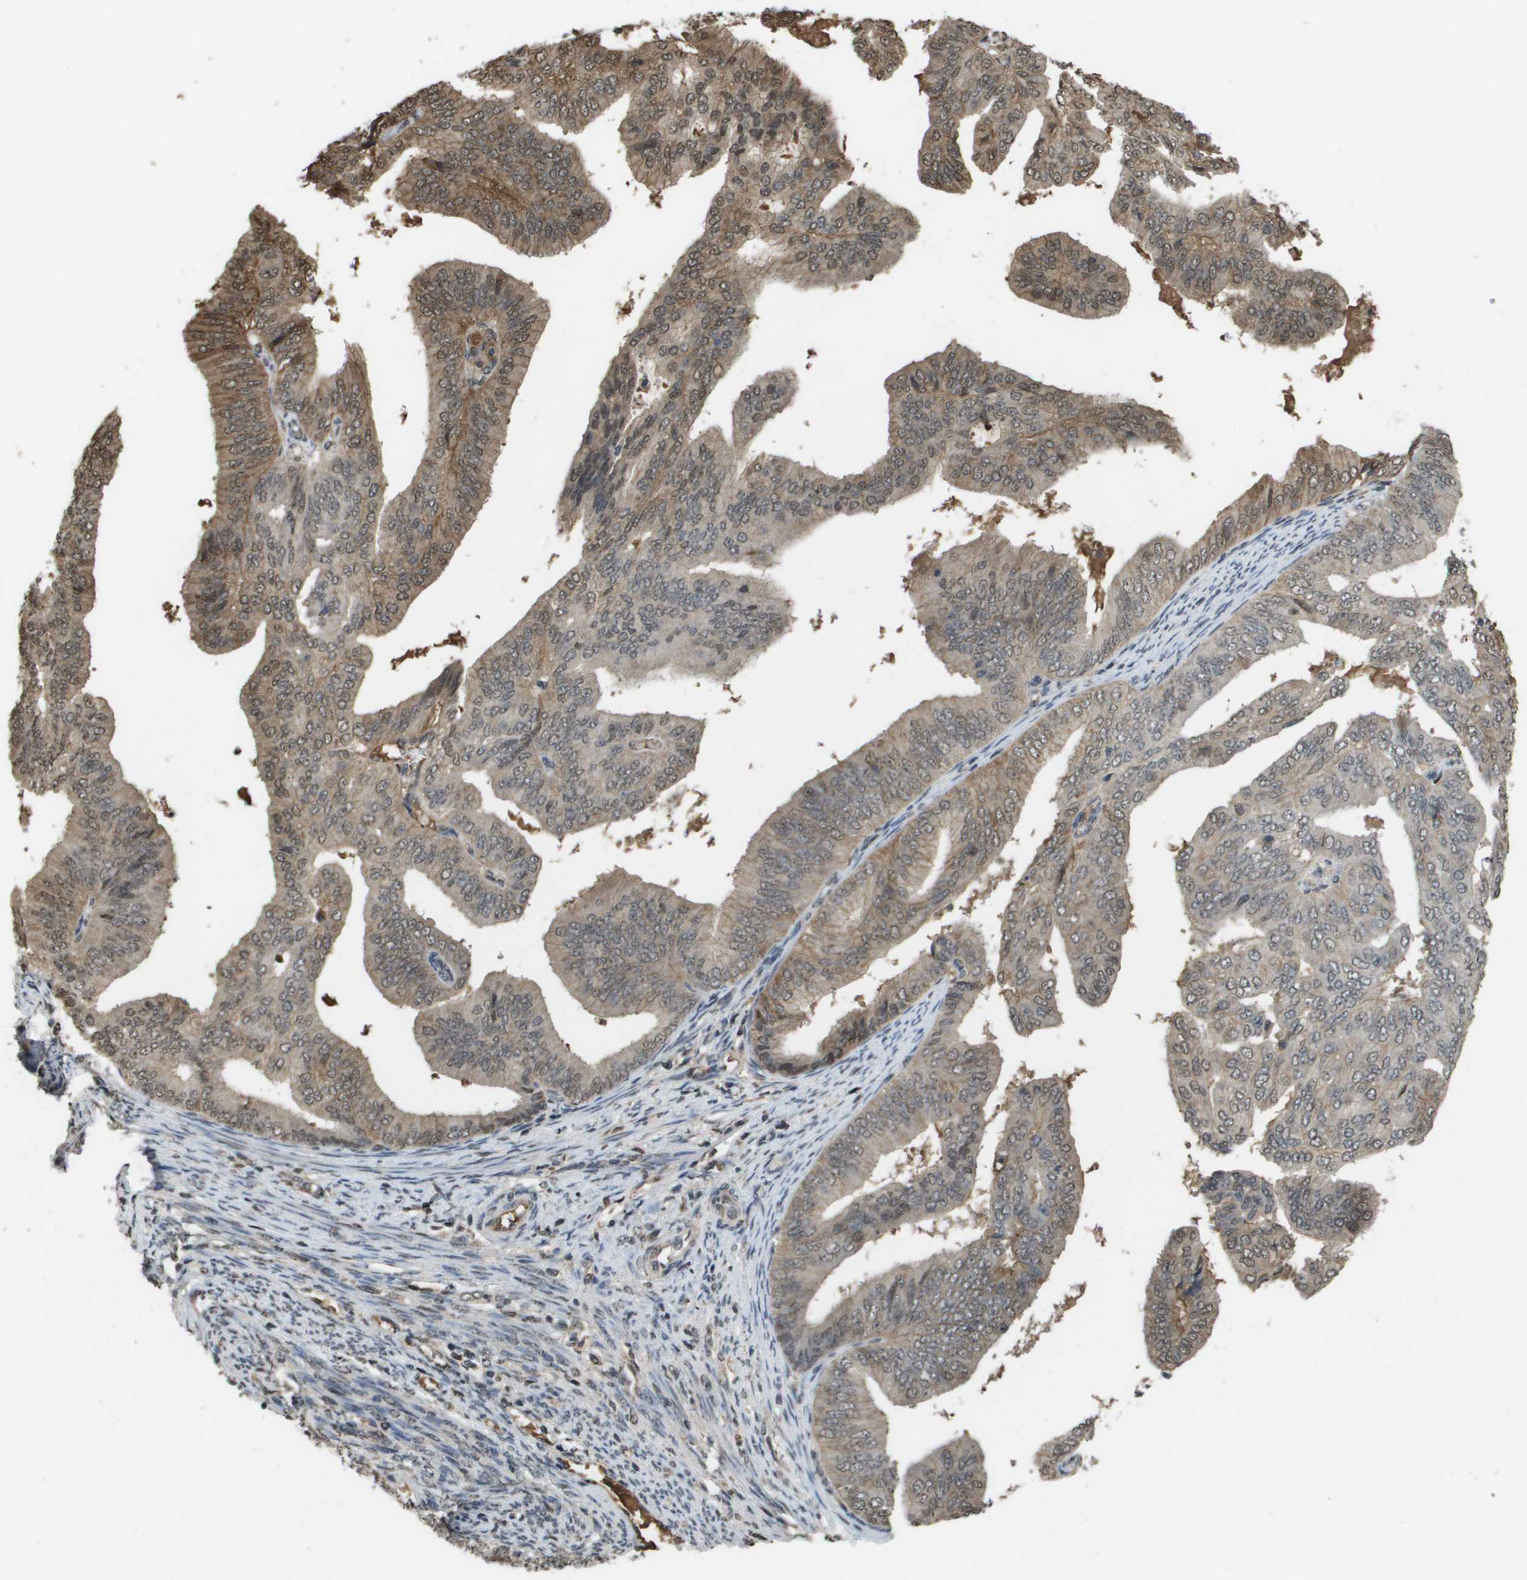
{"staining": {"intensity": "moderate", "quantity": "25%-75%", "location": "cytoplasmic/membranous,nuclear"}, "tissue": "endometrial cancer", "cell_type": "Tumor cells", "image_type": "cancer", "snomed": [{"axis": "morphology", "description": "Adenocarcinoma, NOS"}, {"axis": "topography", "description": "Endometrium"}], "caption": "Human endometrial cancer (adenocarcinoma) stained with a protein marker demonstrates moderate staining in tumor cells.", "gene": "NDRG2", "patient": {"sex": "female", "age": 58}}